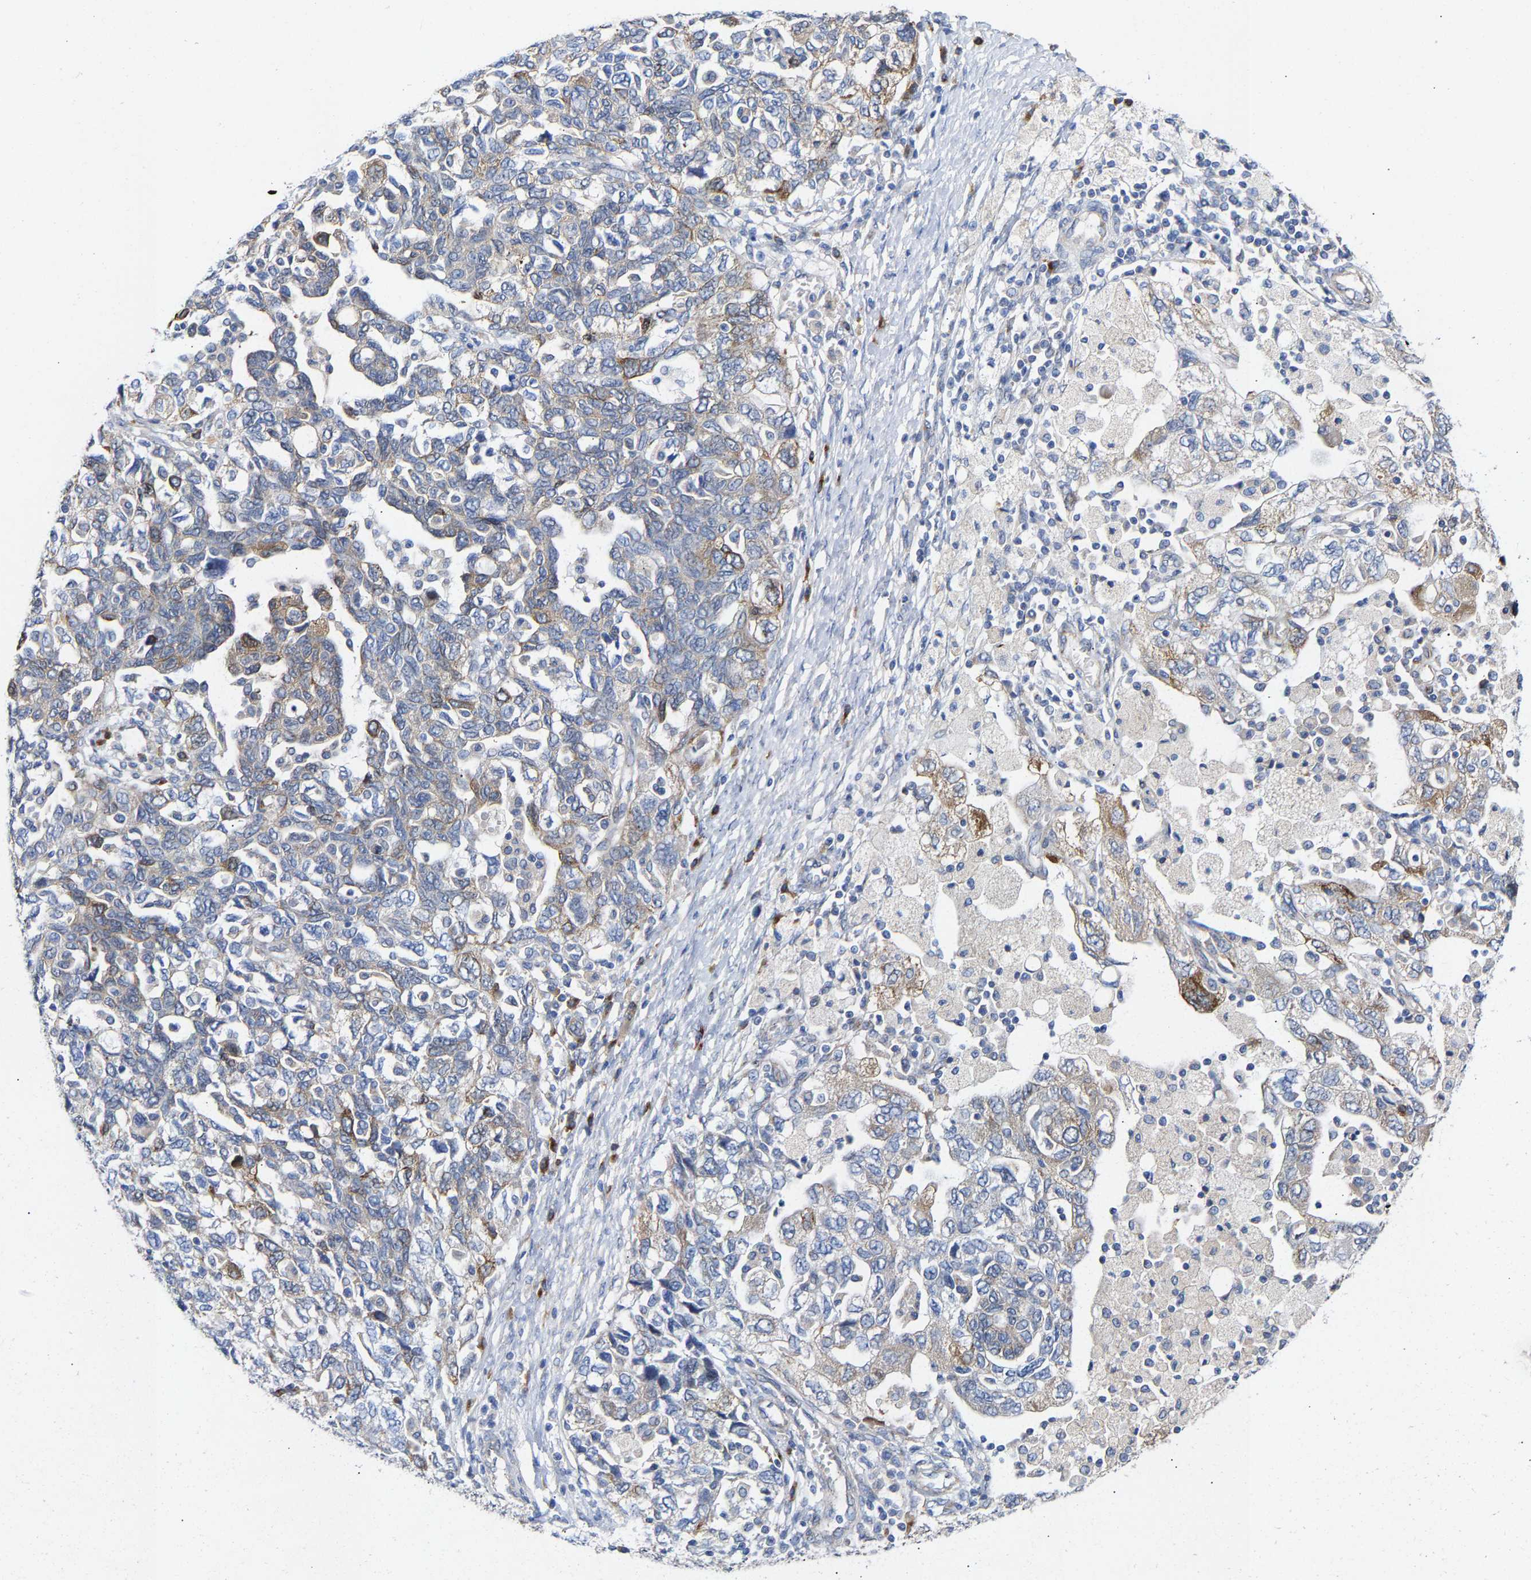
{"staining": {"intensity": "moderate", "quantity": "<25%", "location": "cytoplasmic/membranous"}, "tissue": "ovarian cancer", "cell_type": "Tumor cells", "image_type": "cancer", "snomed": [{"axis": "morphology", "description": "Carcinoma, NOS"}, {"axis": "morphology", "description": "Cystadenocarcinoma, serous, NOS"}, {"axis": "topography", "description": "Ovary"}], "caption": "Tumor cells show low levels of moderate cytoplasmic/membranous expression in about <25% of cells in human ovarian carcinoma. (IHC, brightfield microscopy, high magnification).", "gene": "PPP1R15A", "patient": {"sex": "female", "age": 69}}